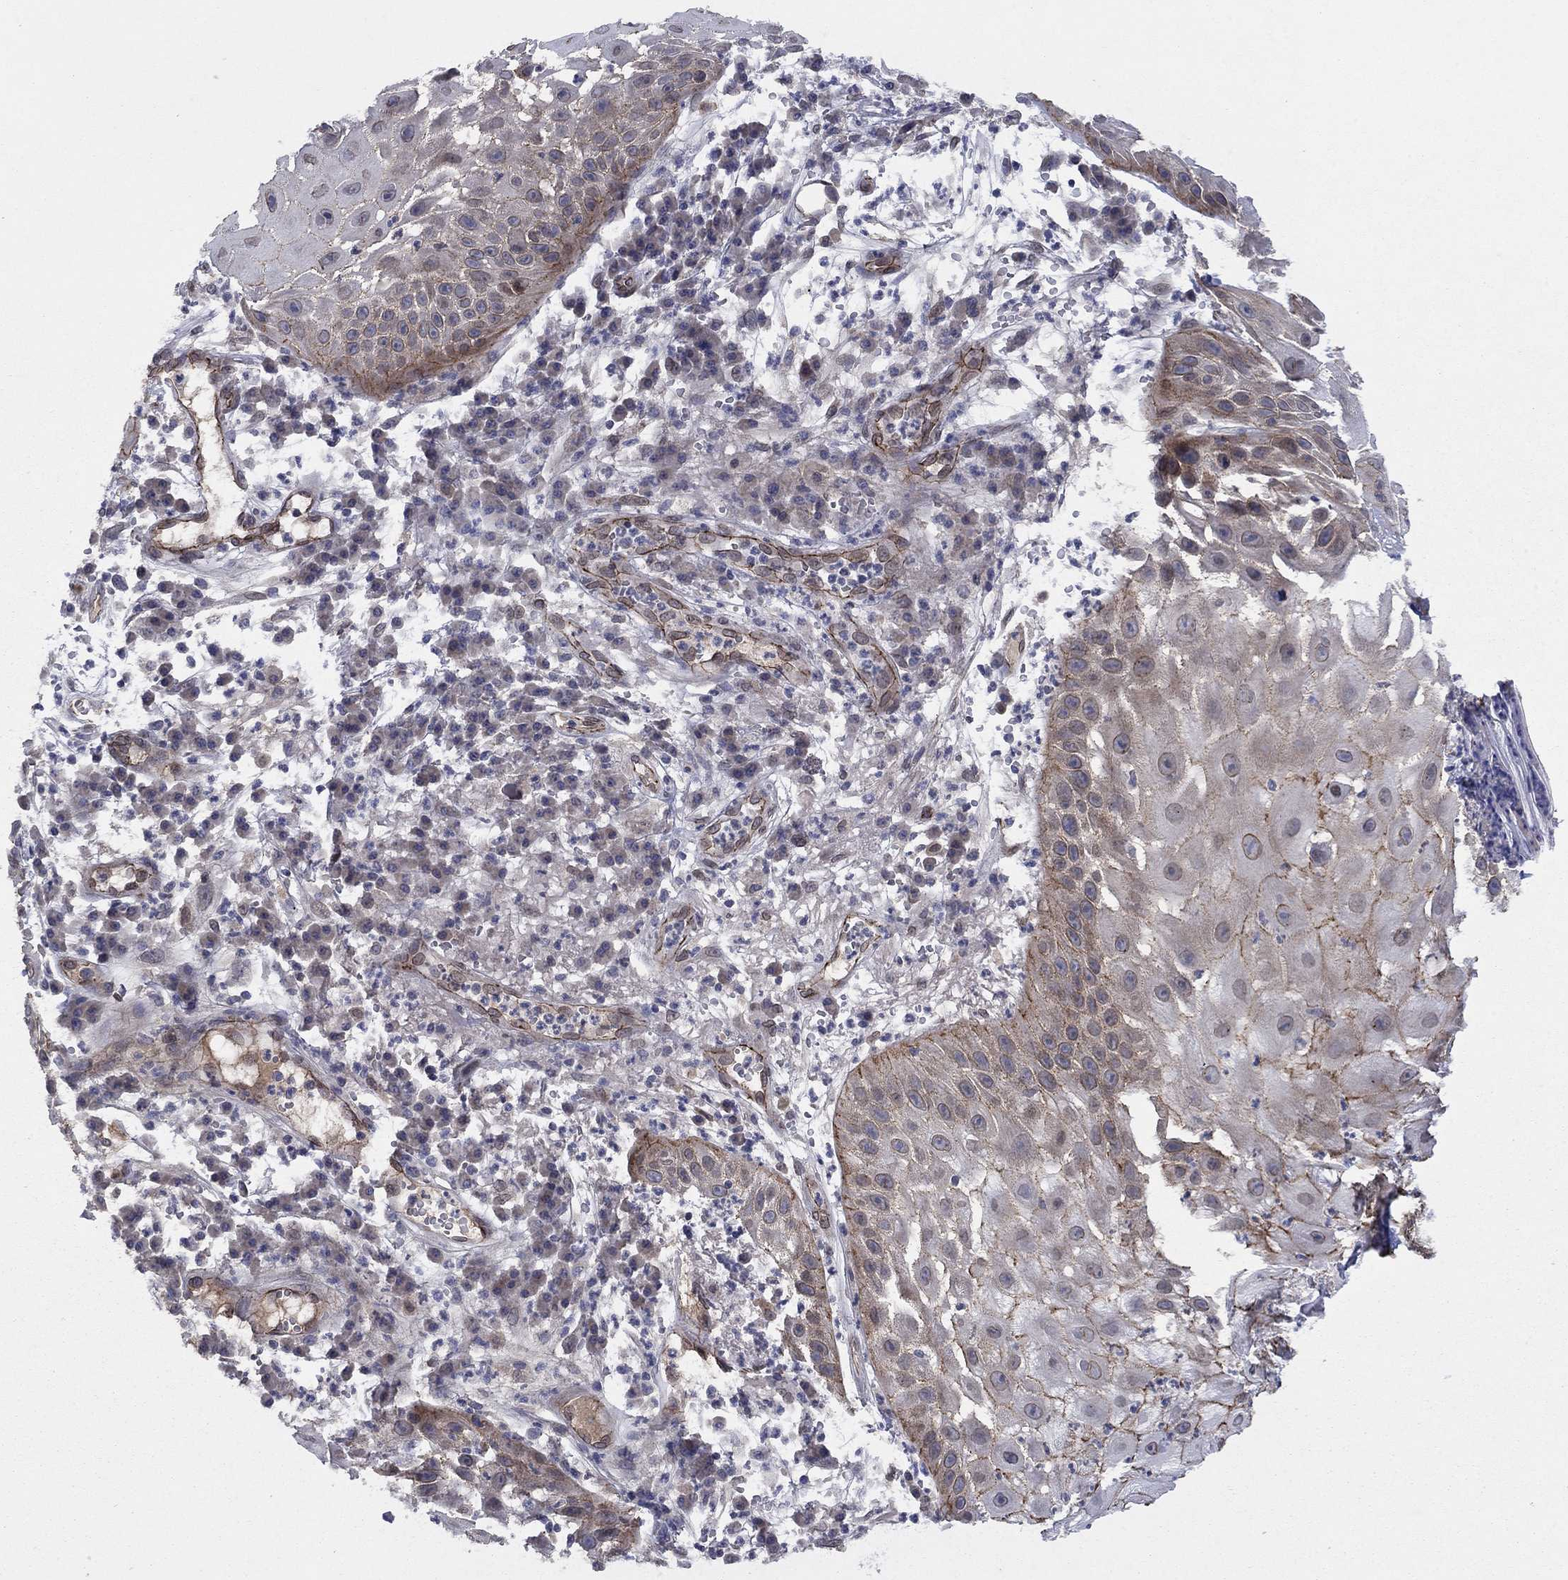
{"staining": {"intensity": "moderate", "quantity": "25%-75%", "location": "cytoplasmic/membranous"}, "tissue": "skin cancer", "cell_type": "Tumor cells", "image_type": "cancer", "snomed": [{"axis": "morphology", "description": "Normal tissue, NOS"}, {"axis": "morphology", "description": "Squamous cell carcinoma, NOS"}, {"axis": "topography", "description": "Skin"}], "caption": "This photomicrograph shows skin cancer stained with immunohistochemistry (IHC) to label a protein in brown. The cytoplasmic/membranous of tumor cells show moderate positivity for the protein. Nuclei are counter-stained blue.", "gene": "EMC9", "patient": {"sex": "male", "age": 79}}